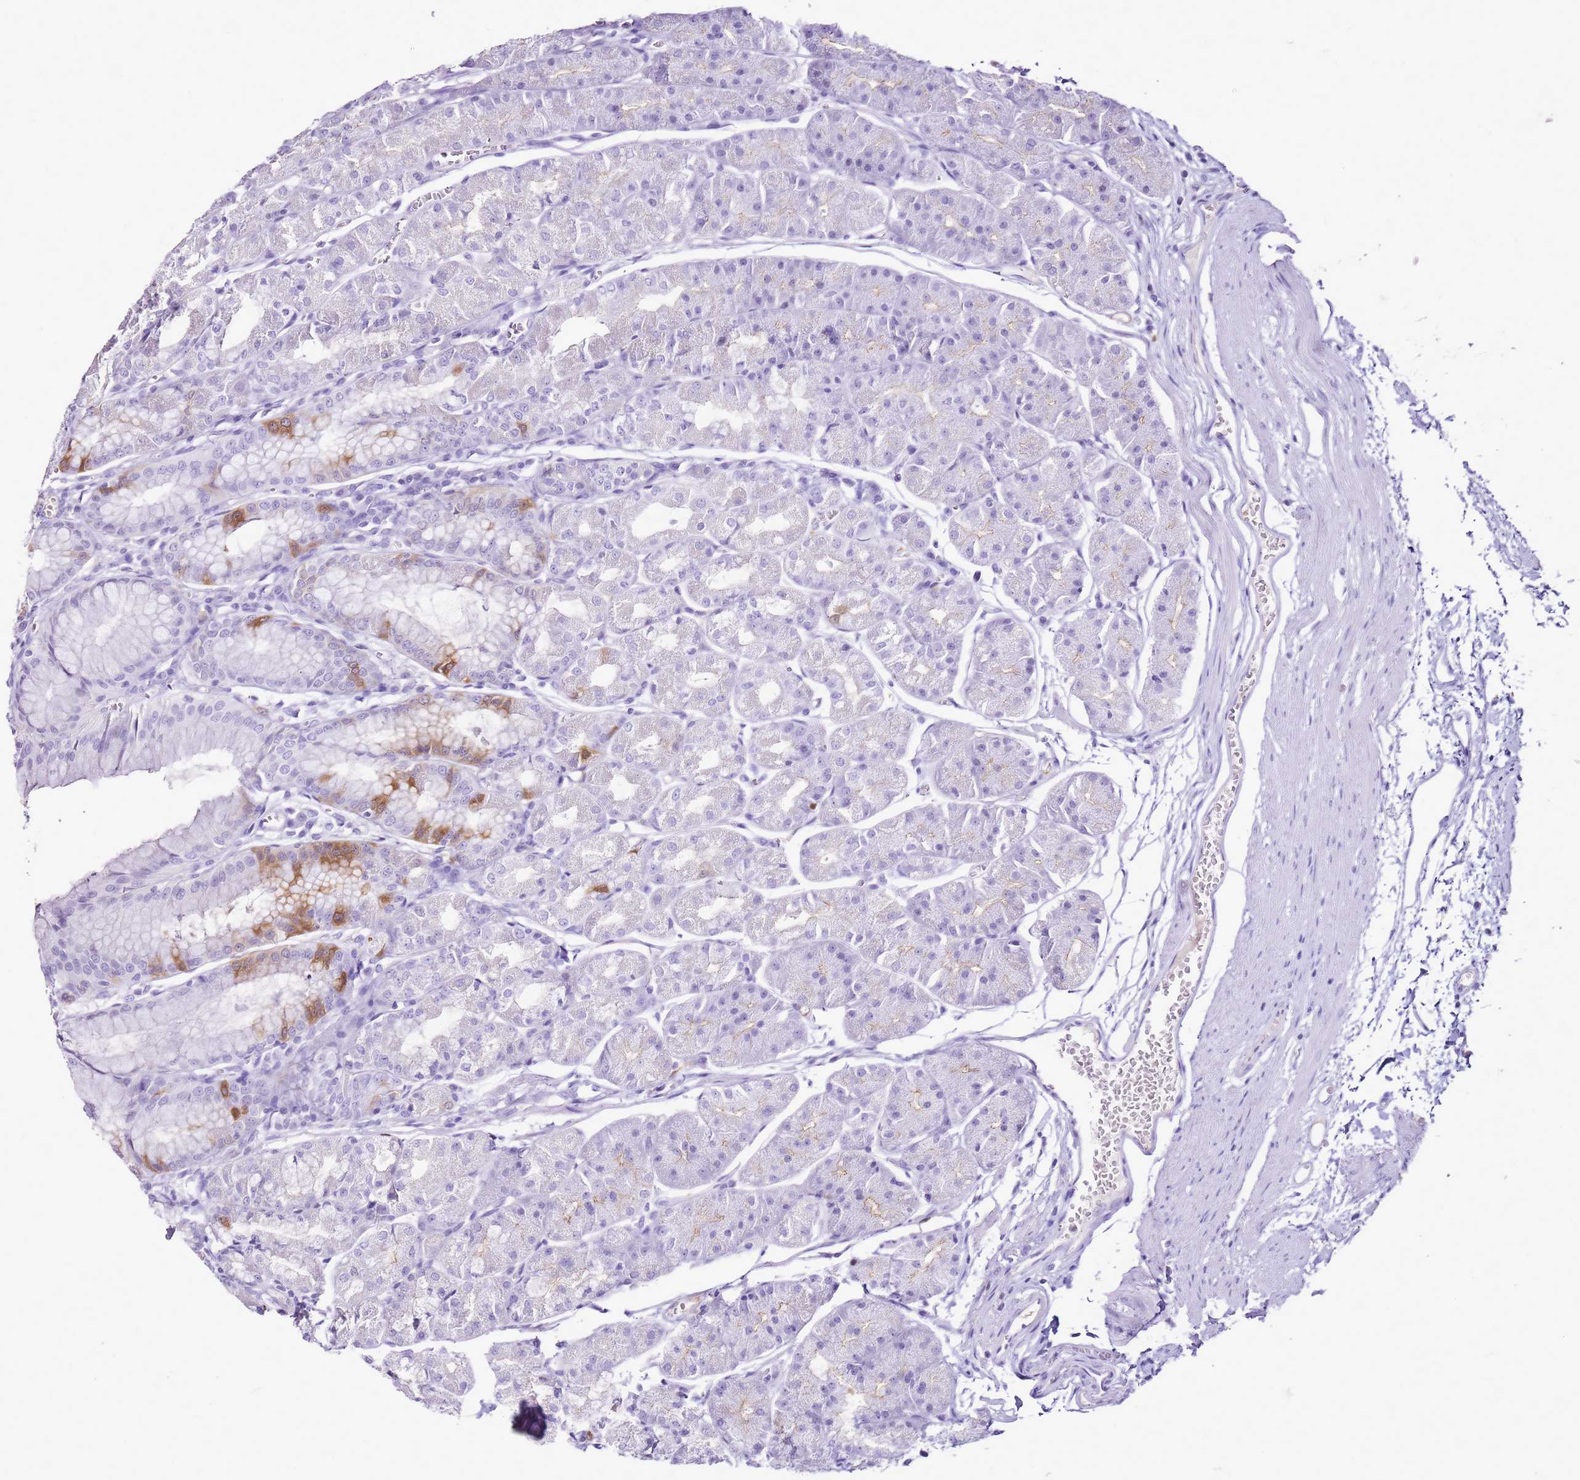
{"staining": {"intensity": "moderate", "quantity": "<25%", "location": "cytoplasmic/membranous"}, "tissue": "stomach", "cell_type": "Glandular cells", "image_type": "normal", "snomed": [{"axis": "morphology", "description": "Normal tissue, NOS"}, {"axis": "topography", "description": "Stomach"}], "caption": "Immunohistochemistry (IHC) of unremarkable stomach exhibits low levels of moderate cytoplasmic/membranous staining in about <25% of glandular cells. The protein is stained brown, and the nuclei are stained in blue (DAB IHC with brightfield microscopy, high magnification).", "gene": "SPC25", "patient": {"sex": "male", "age": 55}}